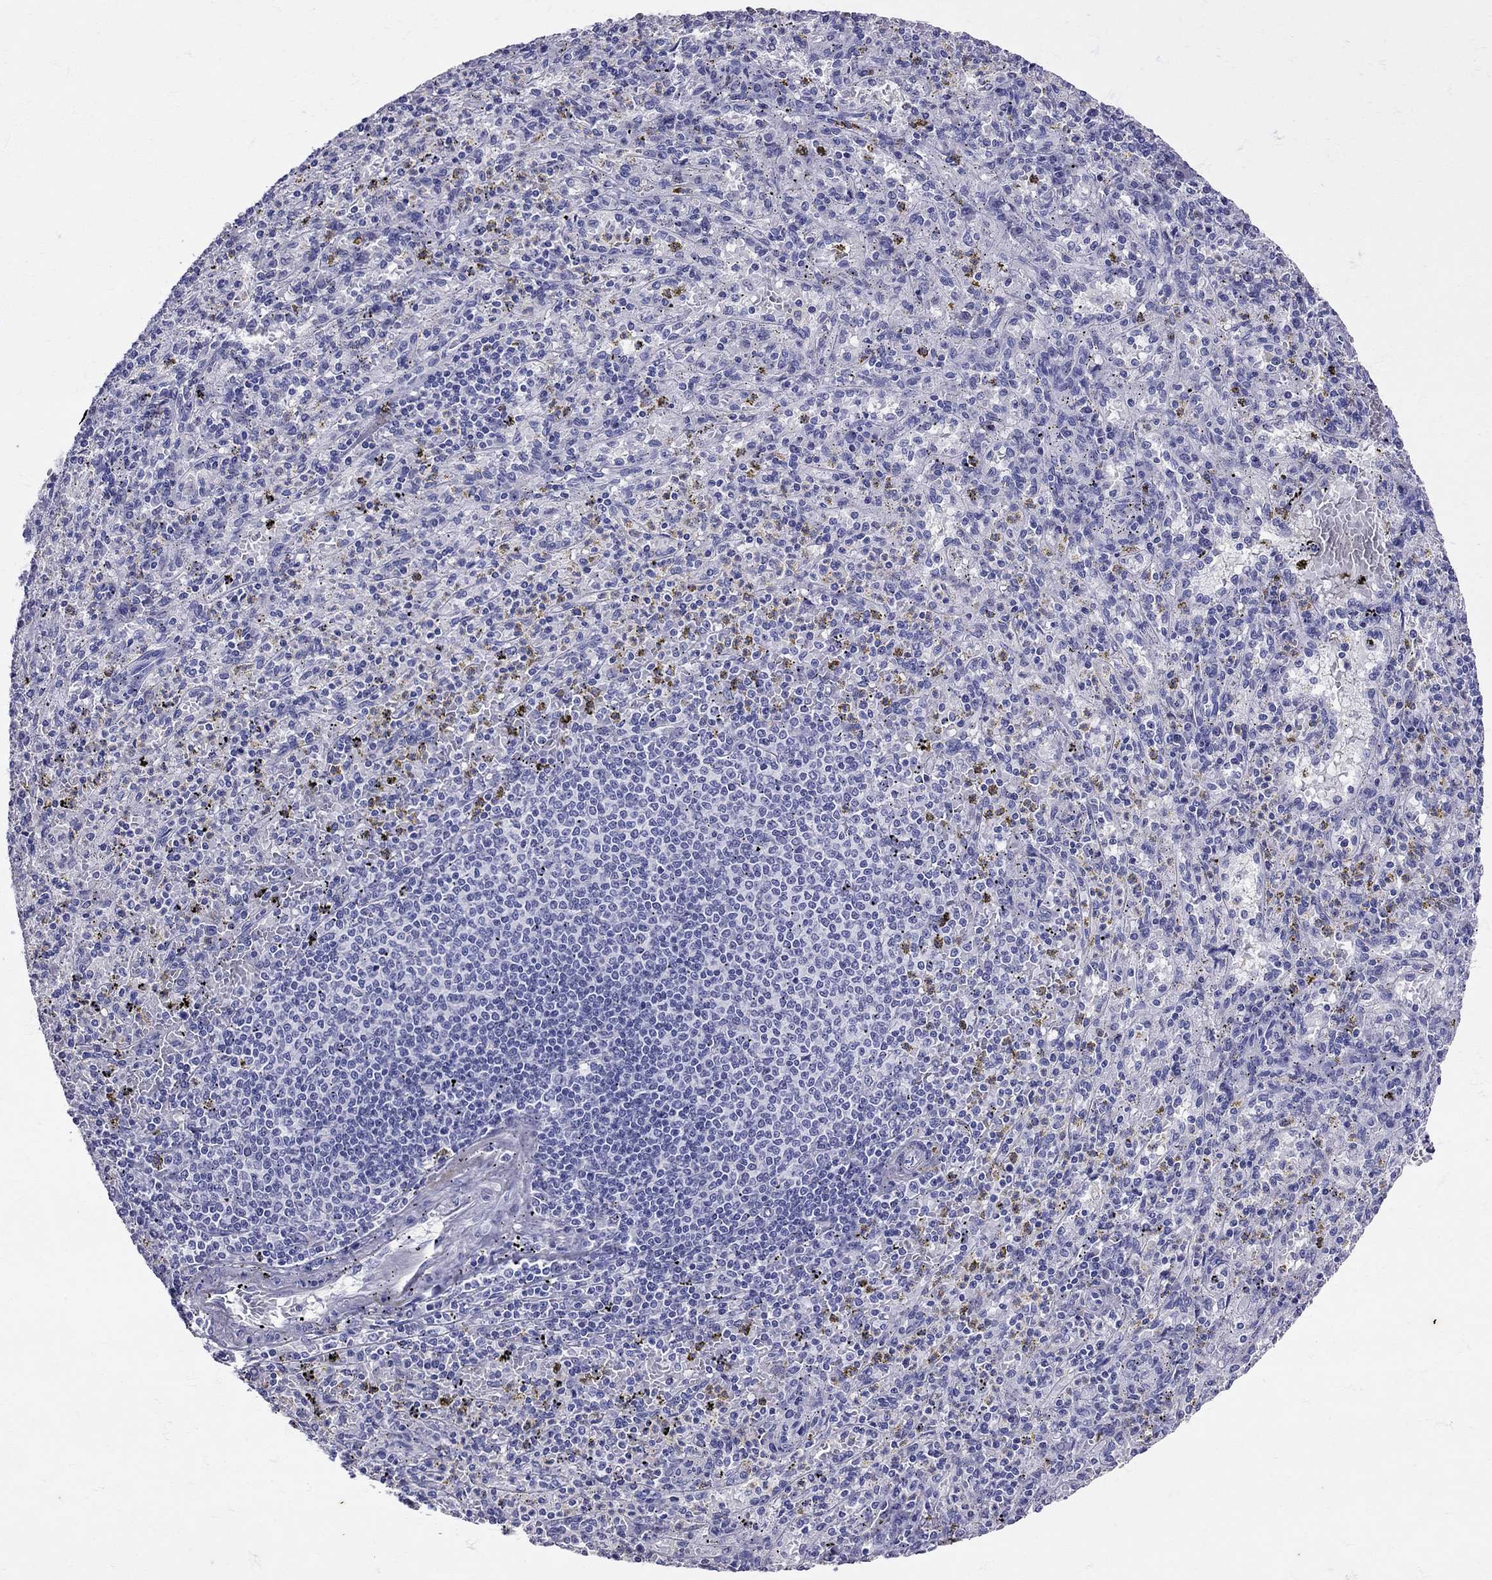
{"staining": {"intensity": "negative", "quantity": "none", "location": "none"}, "tissue": "spleen", "cell_type": "Cells in red pulp", "image_type": "normal", "snomed": [{"axis": "morphology", "description": "Normal tissue, NOS"}, {"axis": "topography", "description": "Spleen"}], "caption": "Immunohistochemistry (IHC) image of benign spleen stained for a protein (brown), which exhibits no positivity in cells in red pulp.", "gene": "AVP", "patient": {"sex": "male", "age": 60}}